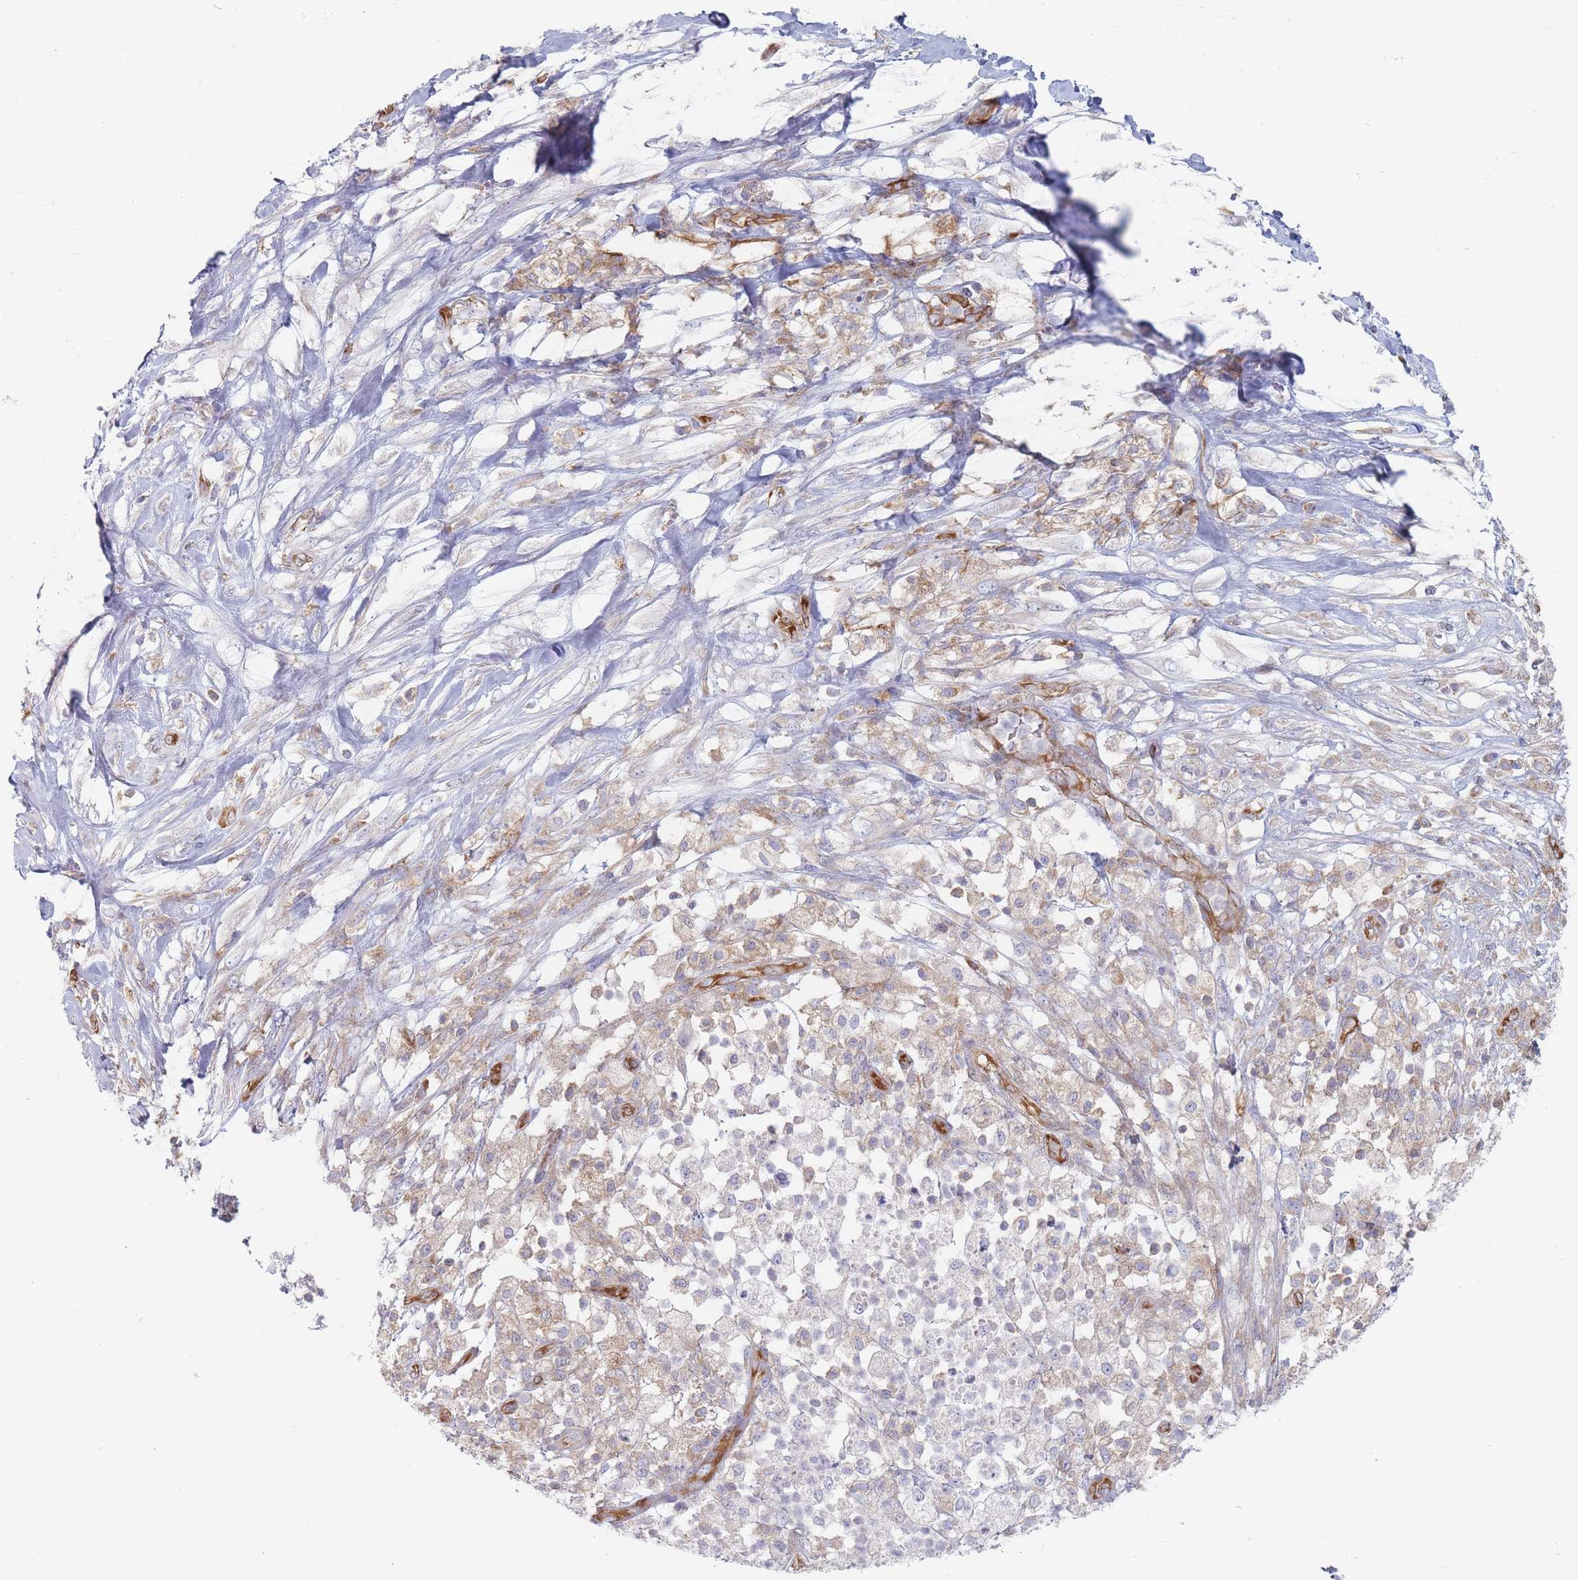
{"staining": {"intensity": "weak", "quantity": "<25%", "location": "cytoplasmic/membranous"}, "tissue": "pancreatic cancer", "cell_type": "Tumor cells", "image_type": "cancer", "snomed": [{"axis": "morphology", "description": "Adenocarcinoma, NOS"}, {"axis": "topography", "description": "Pancreas"}], "caption": "This is a micrograph of immunohistochemistry (IHC) staining of adenocarcinoma (pancreatic), which shows no staining in tumor cells. (DAB (3,3'-diaminobenzidine) immunohistochemistry visualized using brightfield microscopy, high magnification).", "gene": "MAP1S", "patient": {"sex": "female", "age": 72}}